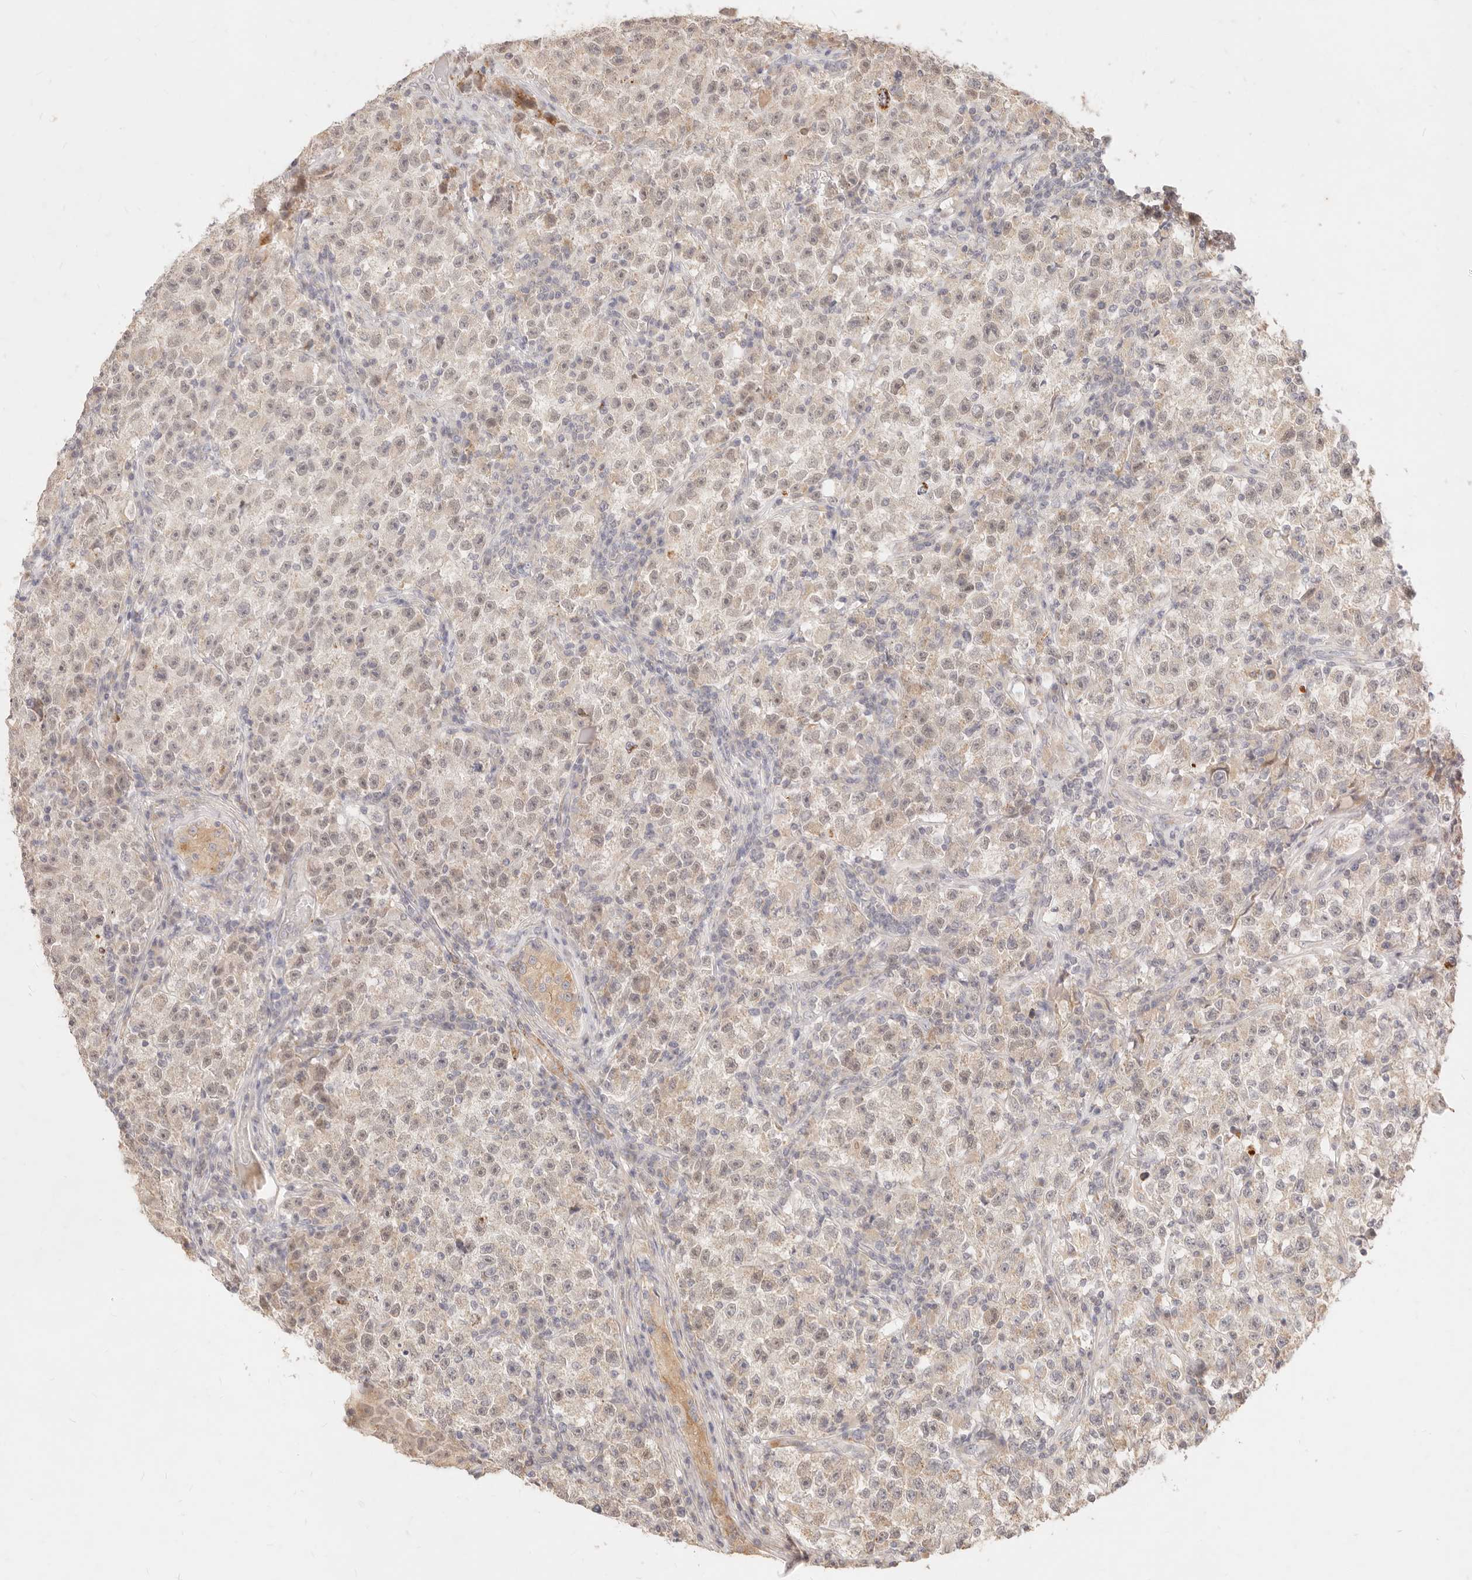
{"staining": {"intensity": "negative", "quantity": "none", "location": "none"}, "tissue": "testis cancer", "cell_type": "Tumor cells", "image_type": "cancer", "snomed": [{"axis": "morphology", "description": "Seminoma, NOS"}, {"axis": "topography", "description": "Testis"}], "caption": "A high-resolution micrograph shows immunohistochemistry (IHC) staining of seminoma (testis), which reveals no significant positivity in tumor cells. The staining is performed using DAB (3,3'-diaminobenzidine) brown chromogen with nuclei counter-stained in using hematoxylin.", "gene": "RUBCNL", "patient": {"sex": "male", "age": 22}}